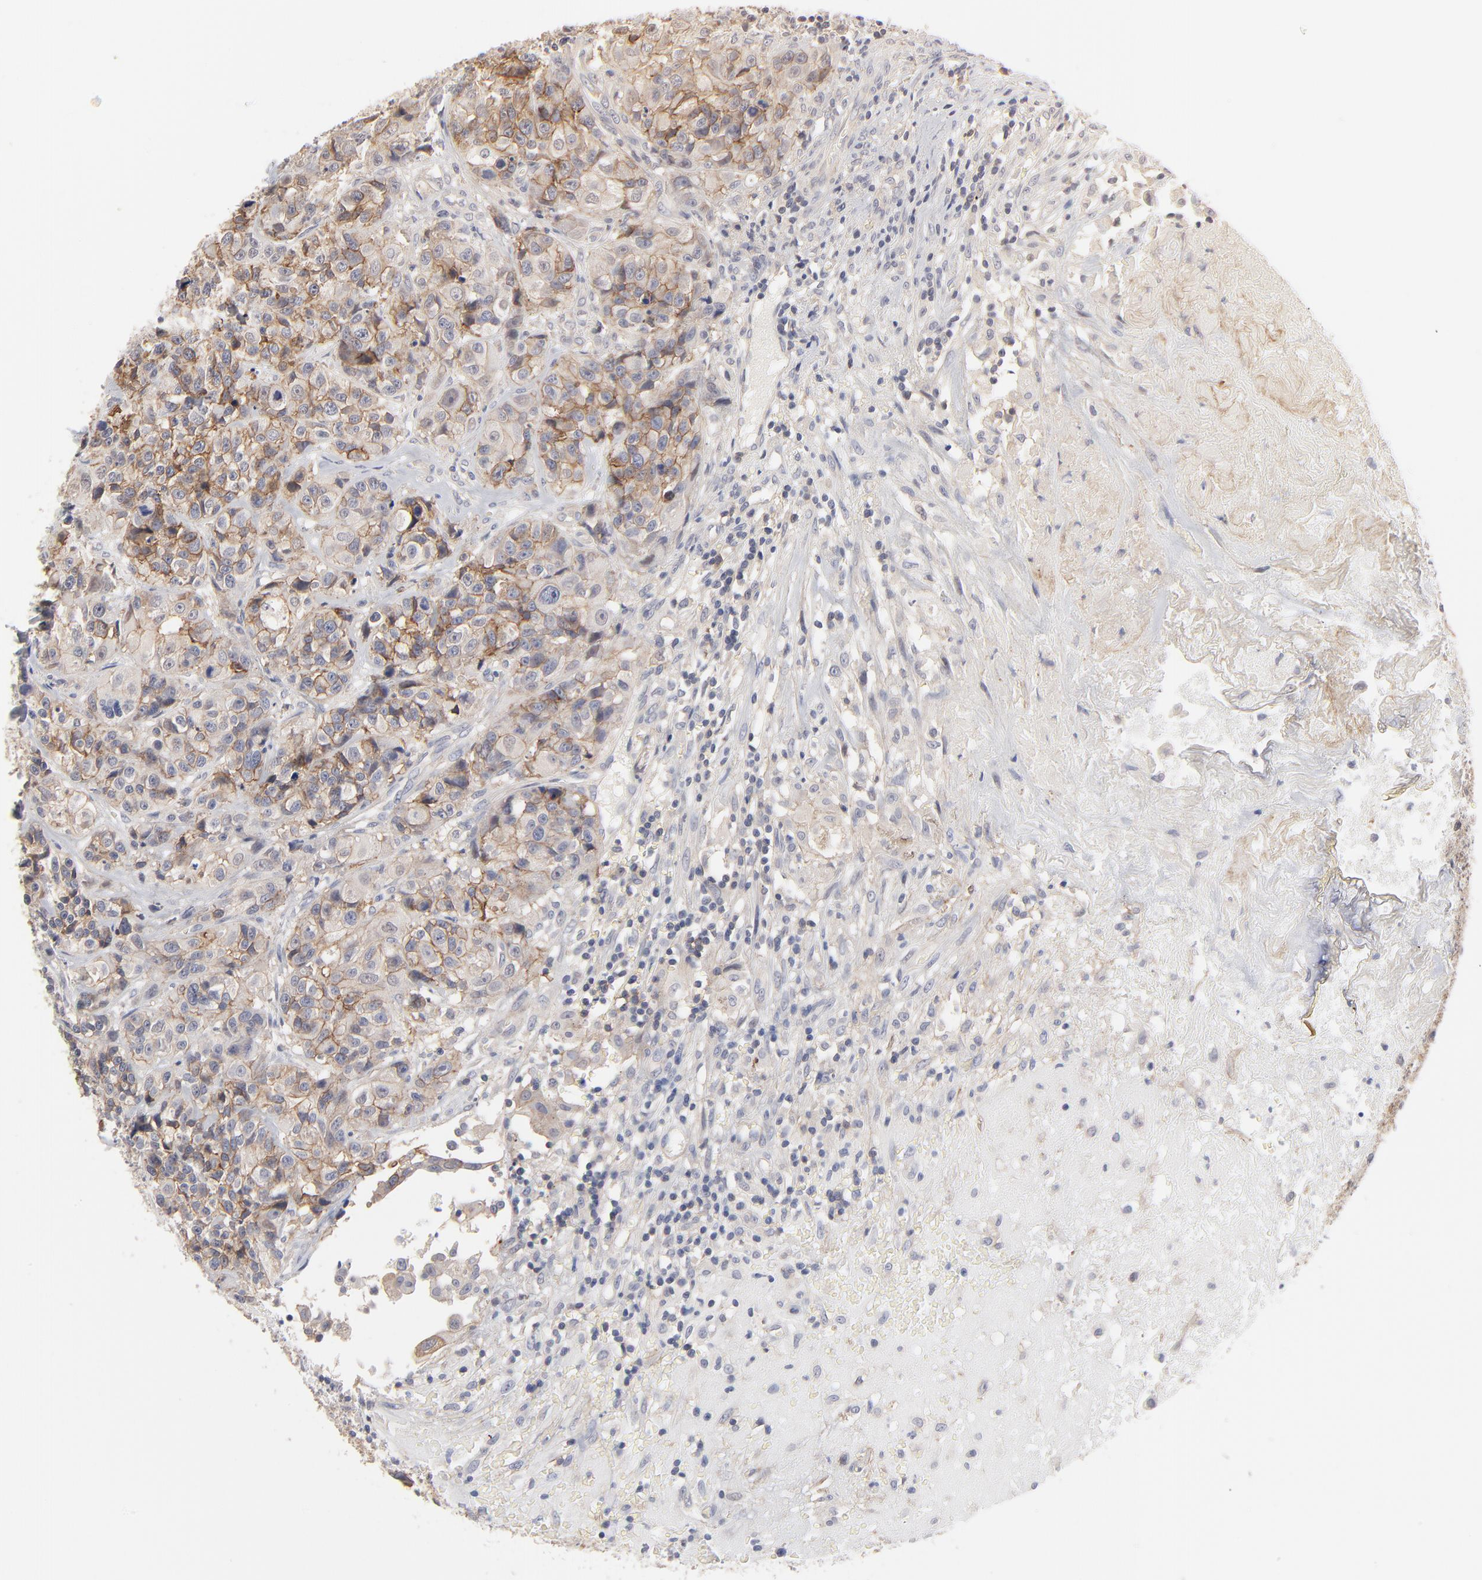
{"staining": {"intensity": "moderate", "quantity": ">75%", "location": "cytoplasmic/membranous"}, "tissue": "urothelial cancer", "cell_type": "Tumor cells", "image_type": "cancer", "snomed": [{"axis": "morphology", "description": "Urothelial carcinoma, High grade"}, {"axis": "topography", "description": "Urinary bladder"}], "caption": "Immunohistochemical staining of urothelial cancer exhibits moderate cytoplasmic/membranous protein expression in approximately >75% of tumor cells.", "gene": "SLC16A1", "patient": {"sex": "female", "age": 81}}